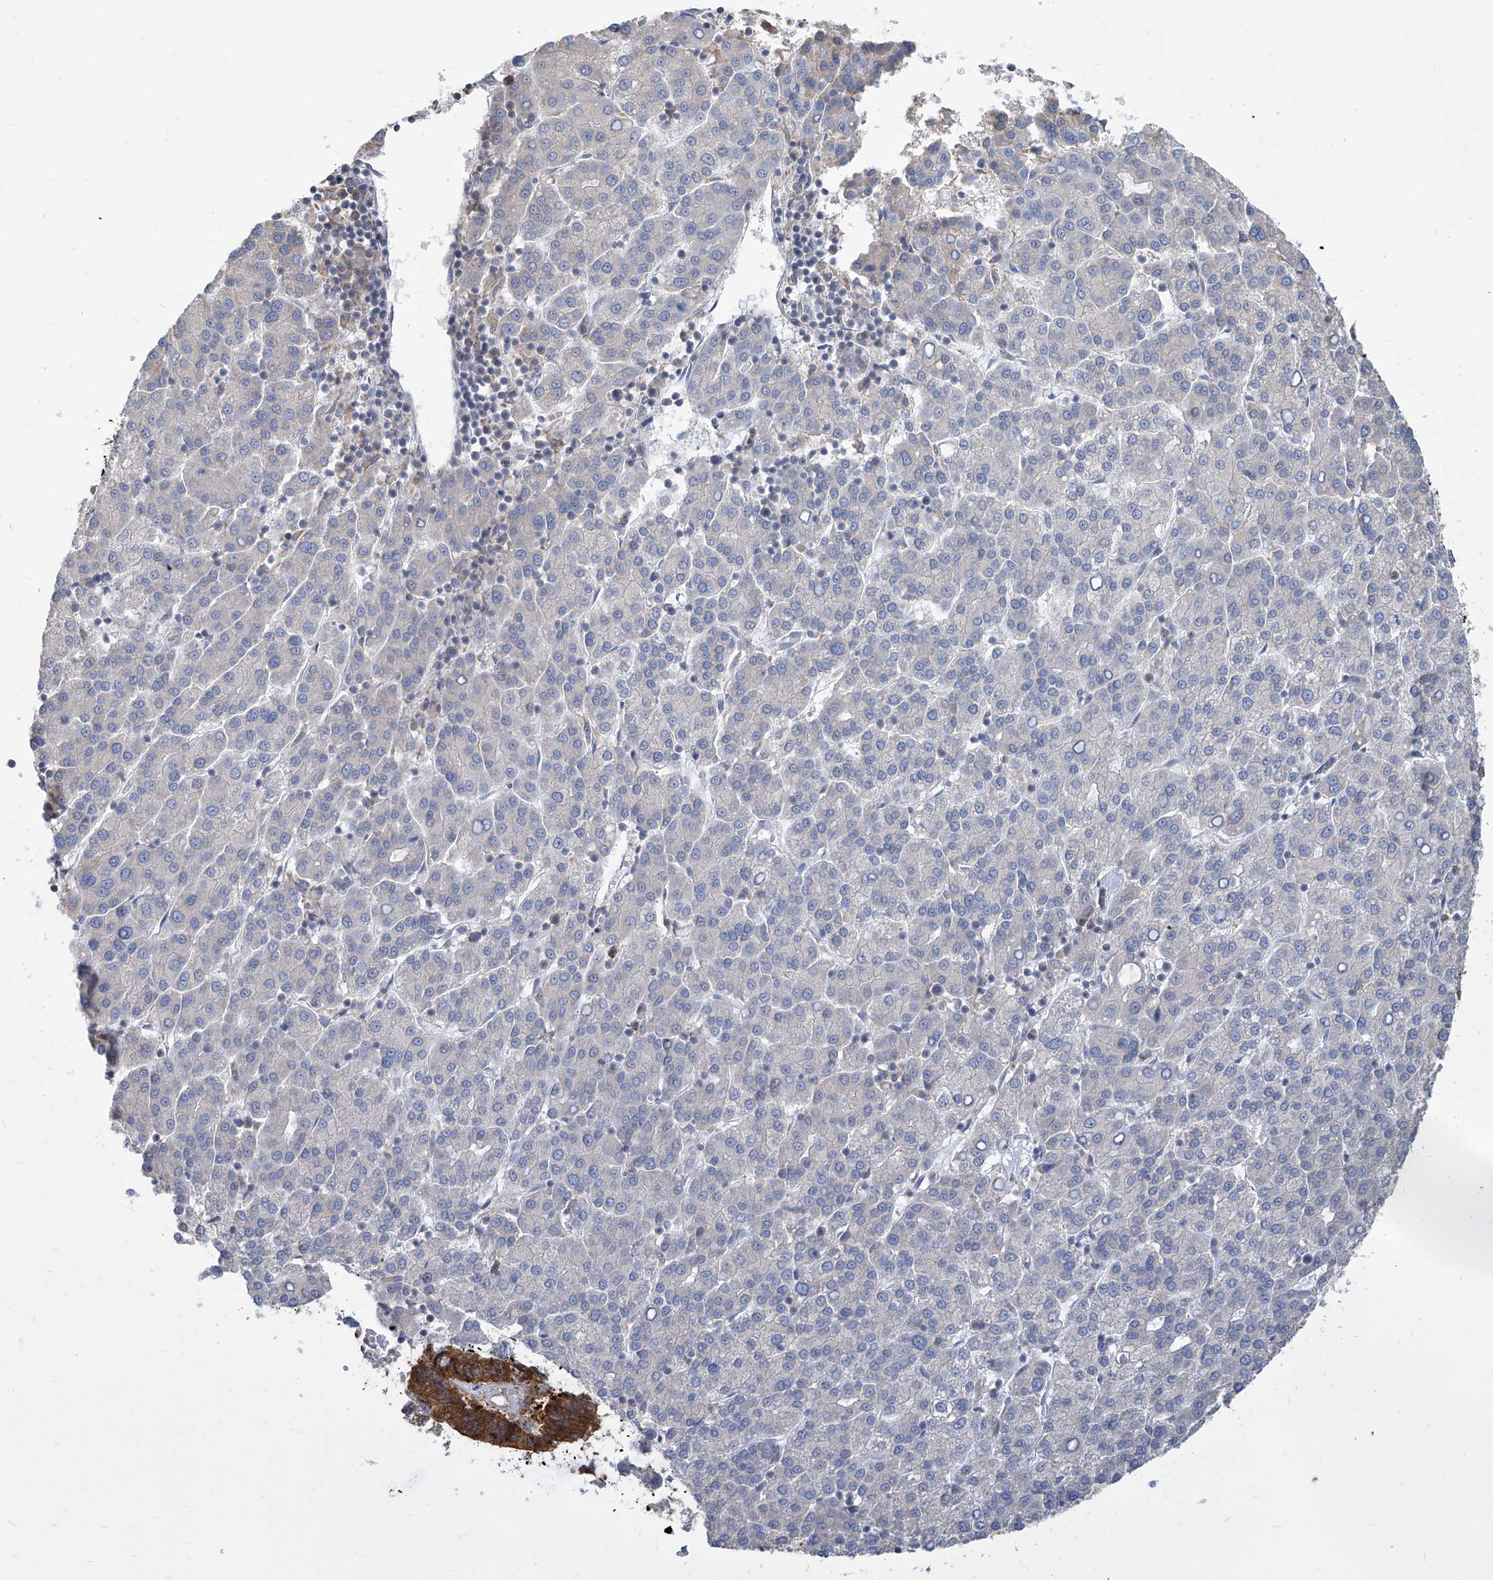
{"staining": {"intensity": "negative", "quantity": "none", "location": "none"}, "tissue": "liver cancer", "cell_type": "Tumor cells", "image_type": "cancer", "snomed": [{"axis": "morphology", "description": "Carcinoma, Hepatocellular, NOS"}, {"axis": "topography", "description": "Liver"}], "caption": "DAB immunohistochemical staining of hepatocellular carcinoma (liver) displays no significant expression in tumor cells.", "gene": "FAM83B", "patient": {"sex": "female", "age": 58}}